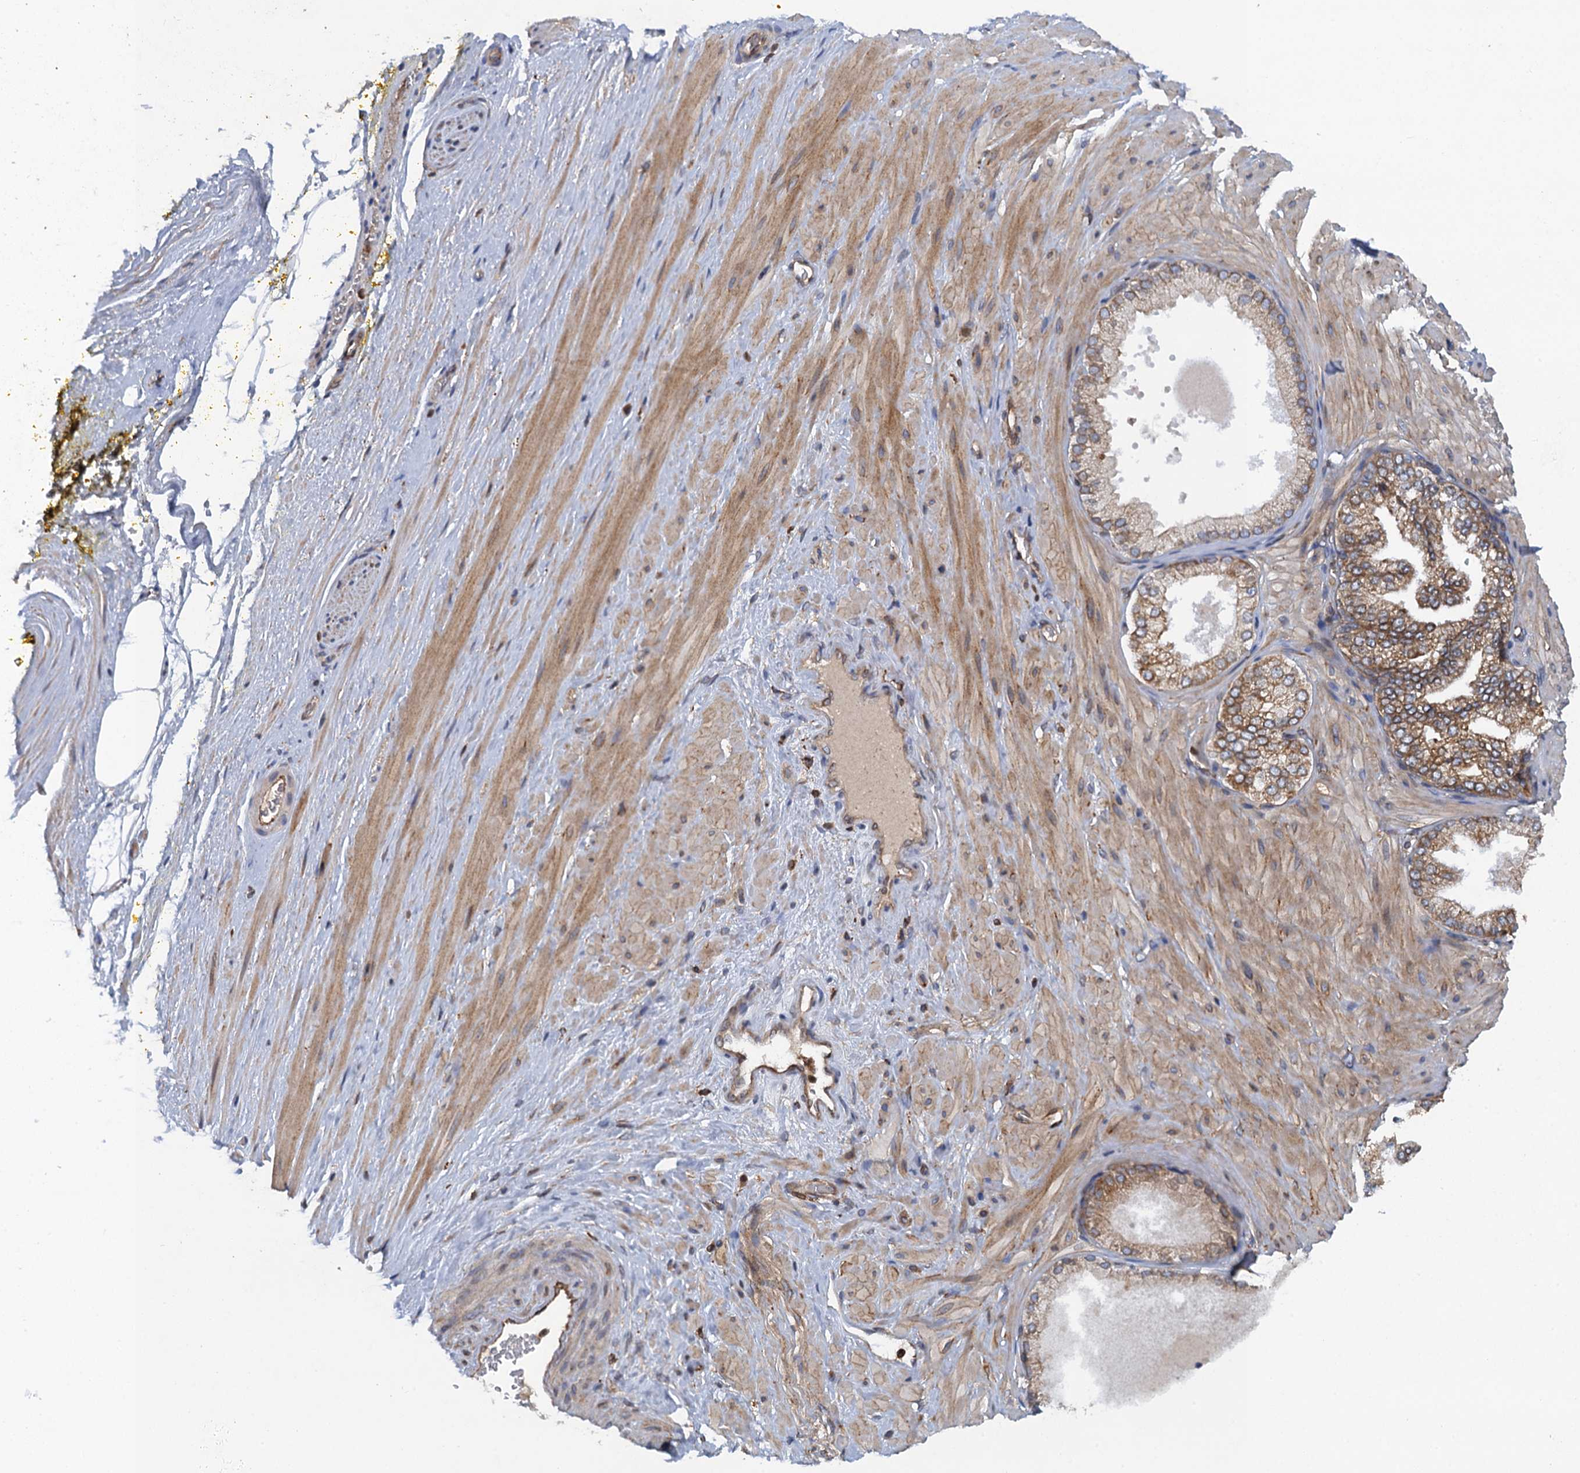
{"staining": {"intensity": "negative", "quantity": "none", "location": "none"}, "tissue": "adipose tissue", "cell_type": "Adipocytes", "image_type": "normal", "snomed": [{"axis": "morphology", "description": "Normal tissue, NOS"}, {"axis": "morphology", "description": "Adenocarcinoma, Low grade"}, {"axis": "topography", "description": "Prostate"}, {"axis": "topography", "description": "Peripheral nerve tissue"}], "caption": "Adipocytes show no significant protein positivity in normal adipose tissue. (DAB (3,3'-diaminobenzidine) IHC visualized using brightfield microscopy, high magnification).", "gene": "ARMC5", "patient": {"sex": "male", "age": 63}}